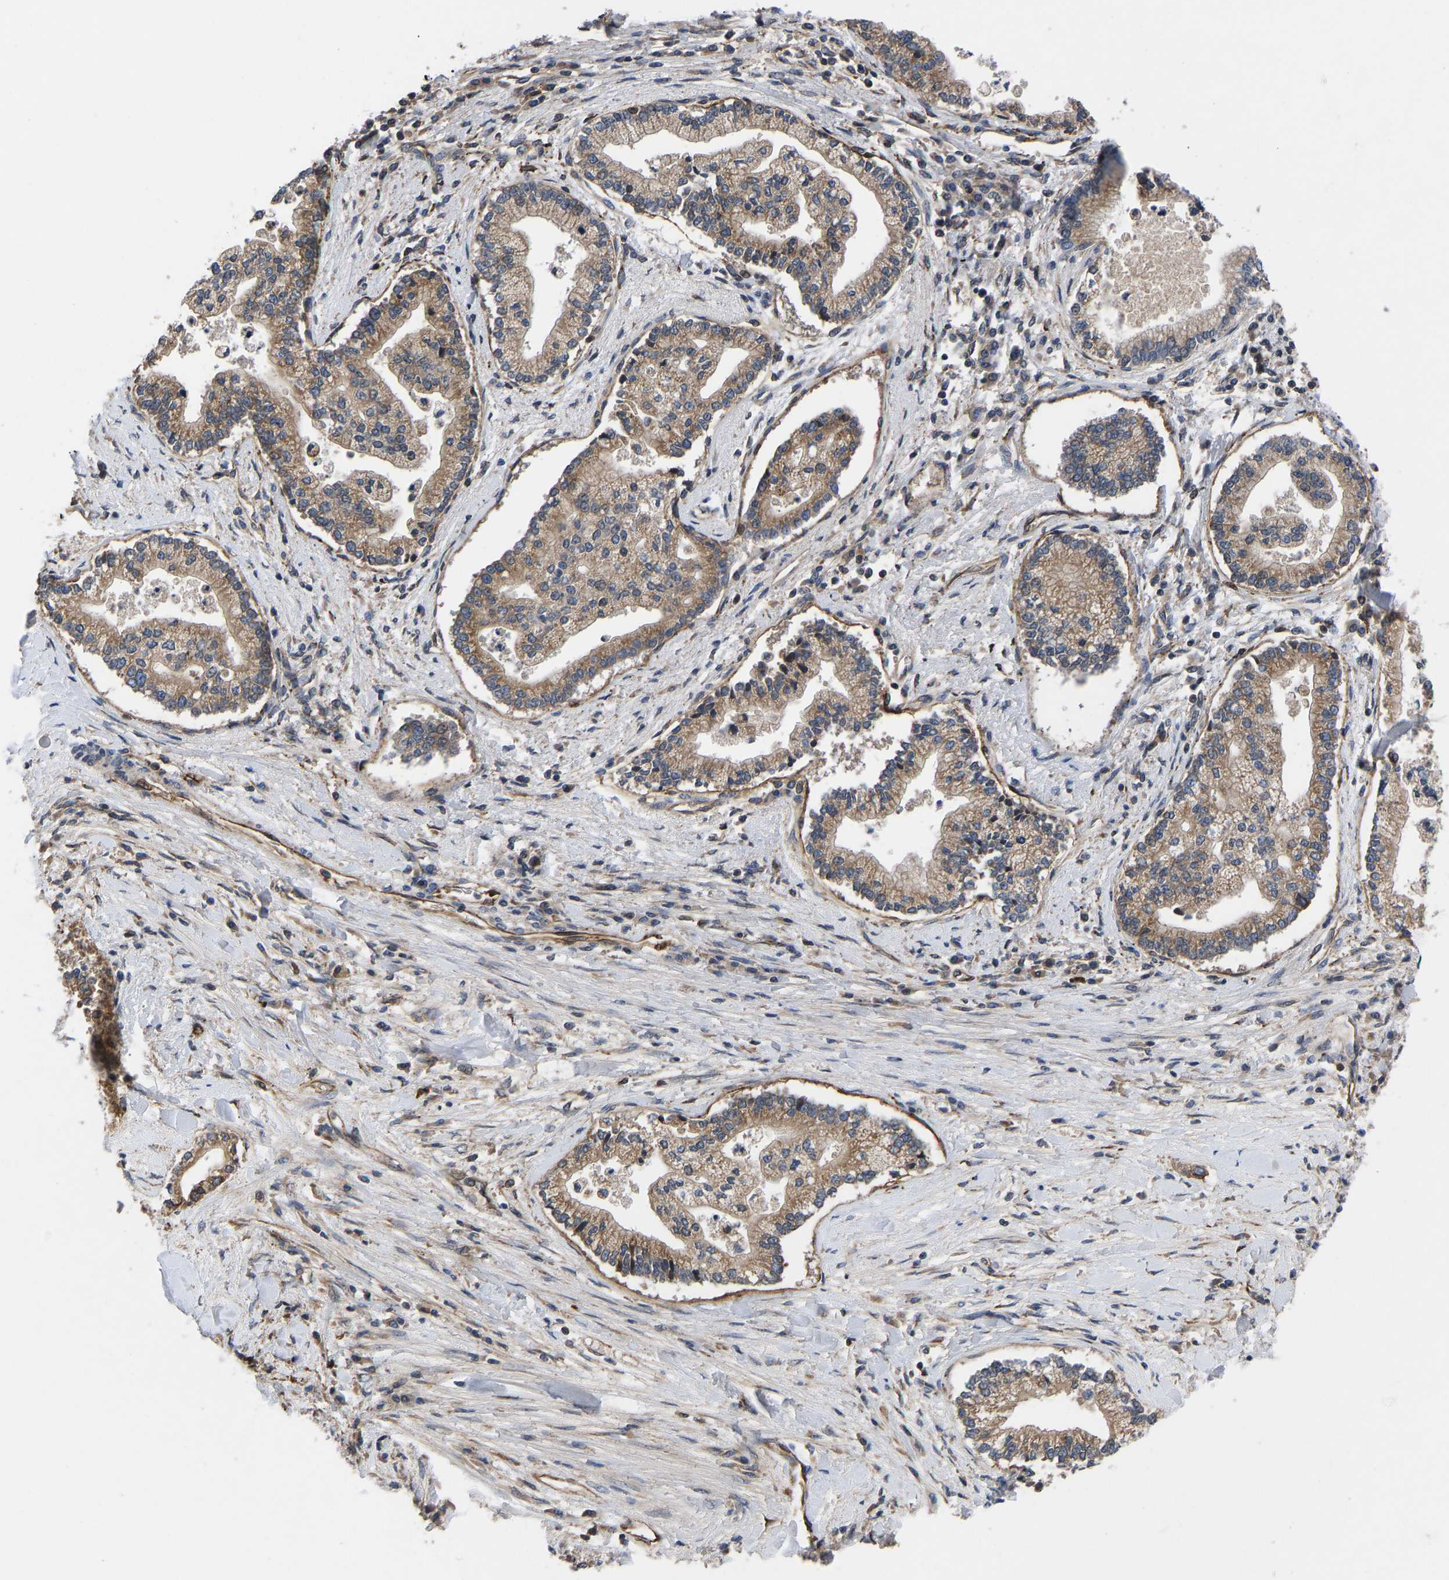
{"staining": {"intensity": "moderate", "quantity": ">75%", "location": "cytoplasmic/membranous"}, "tissue": "liver cancer", "cell_type": "Tumor cells", "image_type": "cancer", "snomed": [{"axis": "morphology", "description": "Cholangiocarcinoma"}, {"axis": "topography", "description": "Liver"}], "caption": "This image reveals immunohistochemistry (IHC) staining of liver cholangiocarcinoma, with medium moderate cytoplasmic/membranous expression in about >75% of tumor cells.", "gene": "FRRS1", "patient": {"sex": "male", "age": 50}}